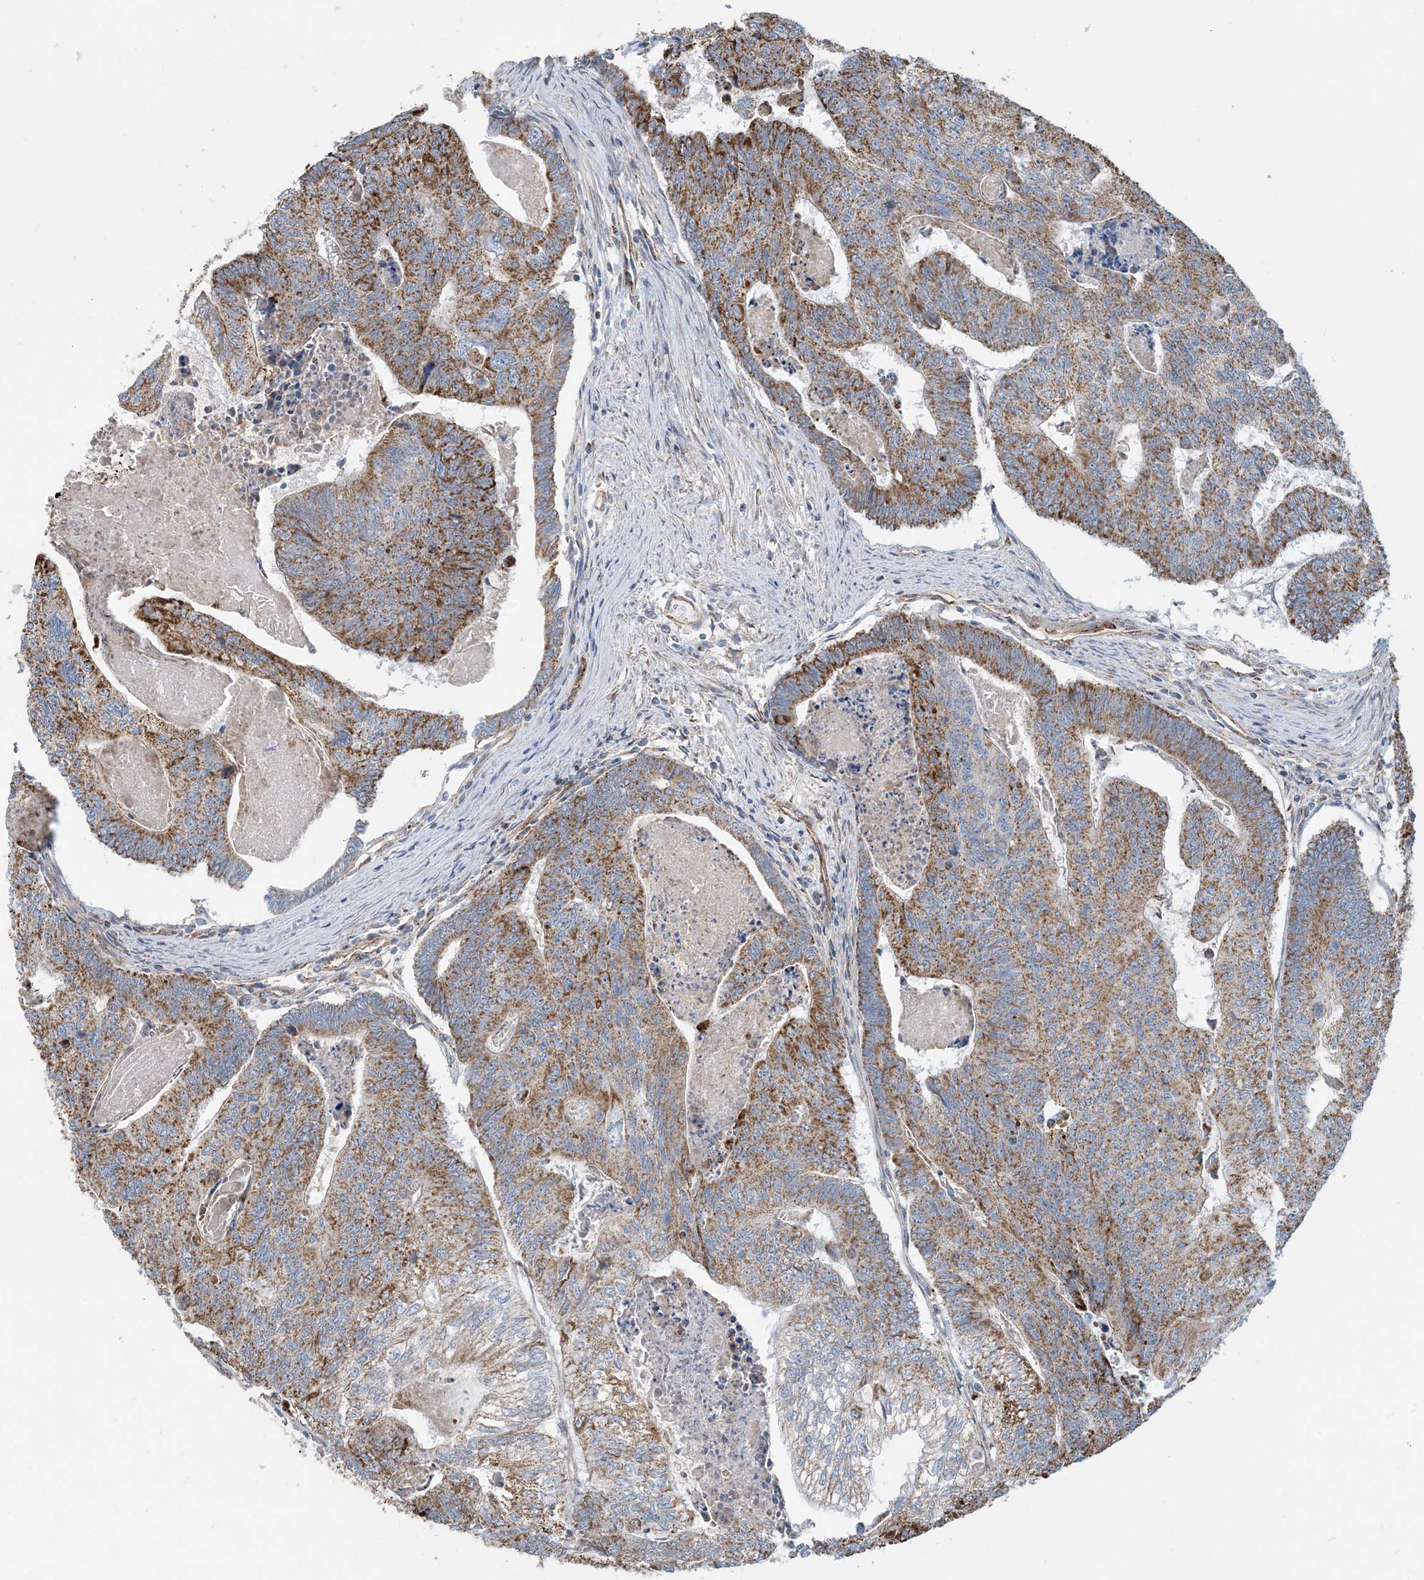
{"staining": {"intensity": "moderate", "quantity": ">75%", "location": "cytoplasmic/membranous"}, "tissue": "colorectal cancer", "cell_type": "Tumor cells", "image_type": "cancer", "snomed": [{"axis": "morphology", "description": "Adenocarcinoma, NOS"}, {"axis": "topography", "description": "Colon"}], "caption": "Protein expression by immunohistochemistry (IHC) displays moderate cytoplasmic/membranous positivity in about >75% of tumor cells in colorectal cancer.", "gene": "PCDHGA1", "patient": {"sex": "female", "age": 67}}